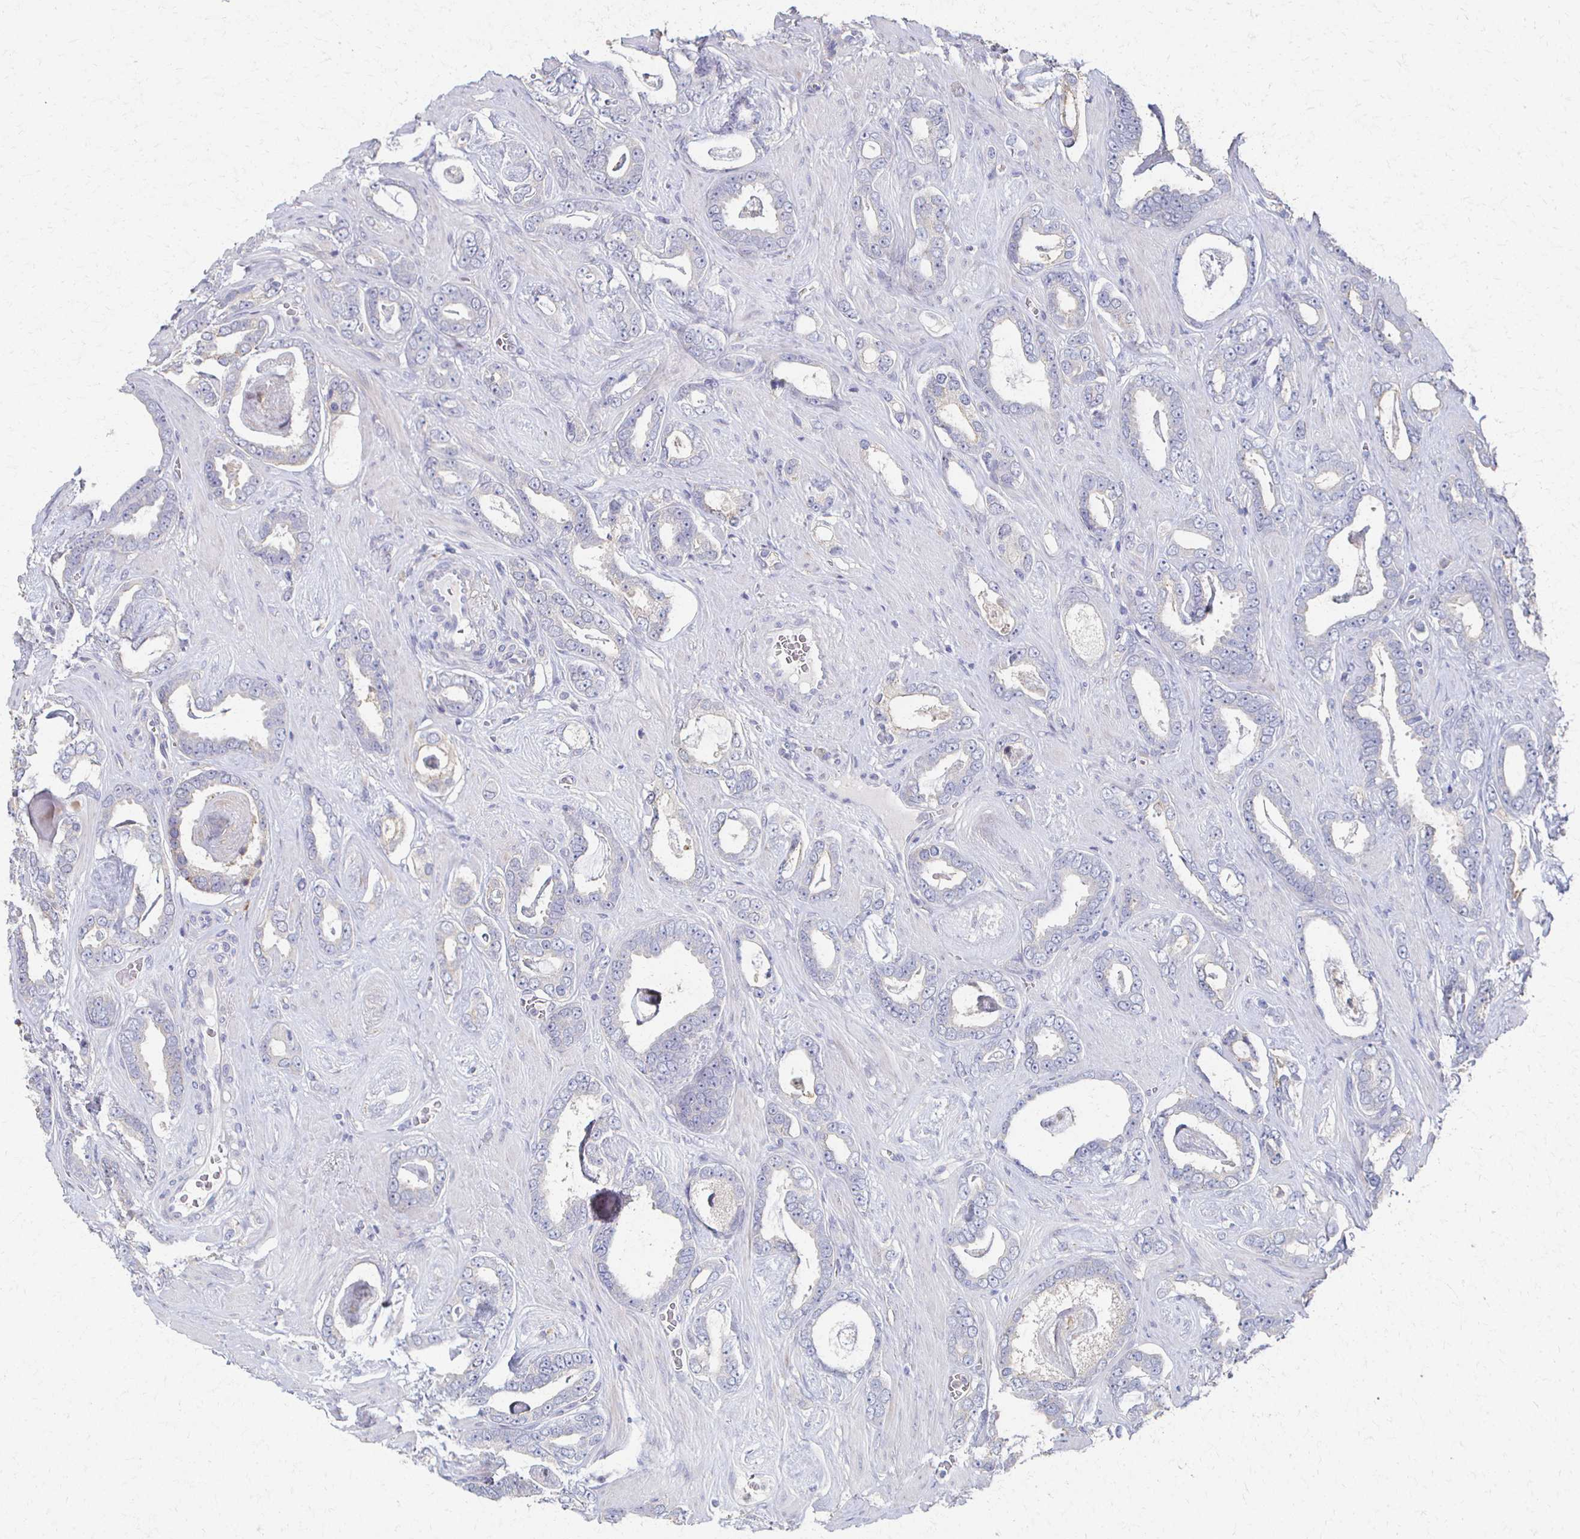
{"staining": {"intensity": "negative", "quantity": "none", "location": "none"}, "tissue": "prostate cancer", "cell_type": "Tumor cells", "image_type": "cancer", "snomed": [{"axis": "morphology", "description": "Adenocarcinoma, High grade"}, {"axis": "topography", "description": "Prostate"}], "caption": "This is a image of immunohistochemistry (IHC) staining of high-grade adenocarcinoma (prostate), which shows no expression in tumor cells.", "gene": "CX3CR1", "patient": {"sex": "male", "age": 63}}